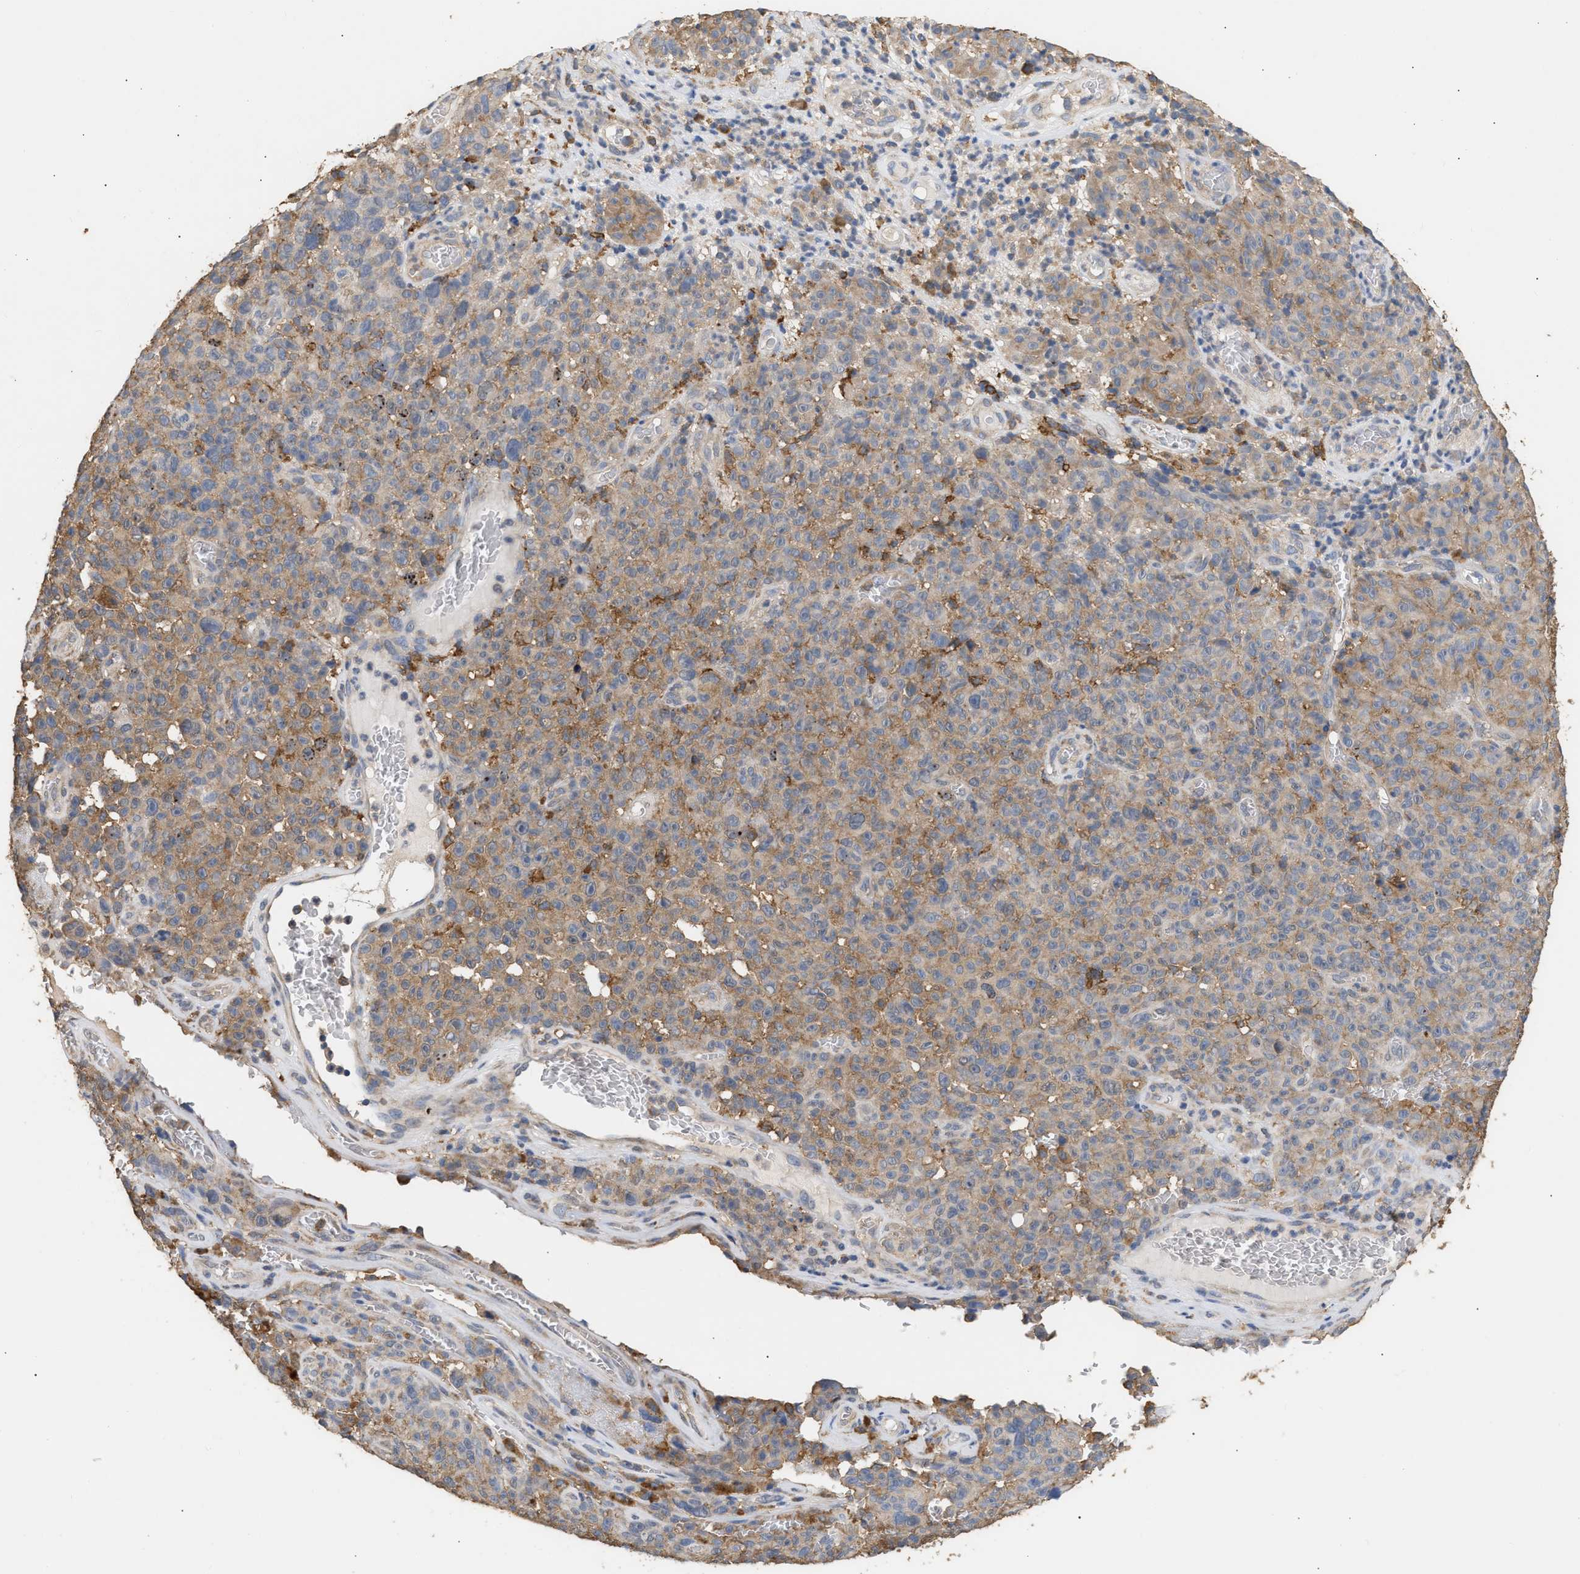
{"staining": {"intensity": "moderate", "quantity": ">75%", "location": "cytoplasmic/membranous"}, "tissue": "melanoma", "cell_type": "Tumor cells", "image_type": "cancer", "snomed": [{"axis": "morphology", "description": "Malignant melanoma, NOS"}, {"axis": "topography", "description": "Skin"}], "caption": "An image showing moderate cytoplasmic/membranous staining in about >75% of tumor cells in melanoma, as visualized by brown immunohistochemical staining.", "gene": "GCN1", "patient": {"sex": "female", "age": 82}}